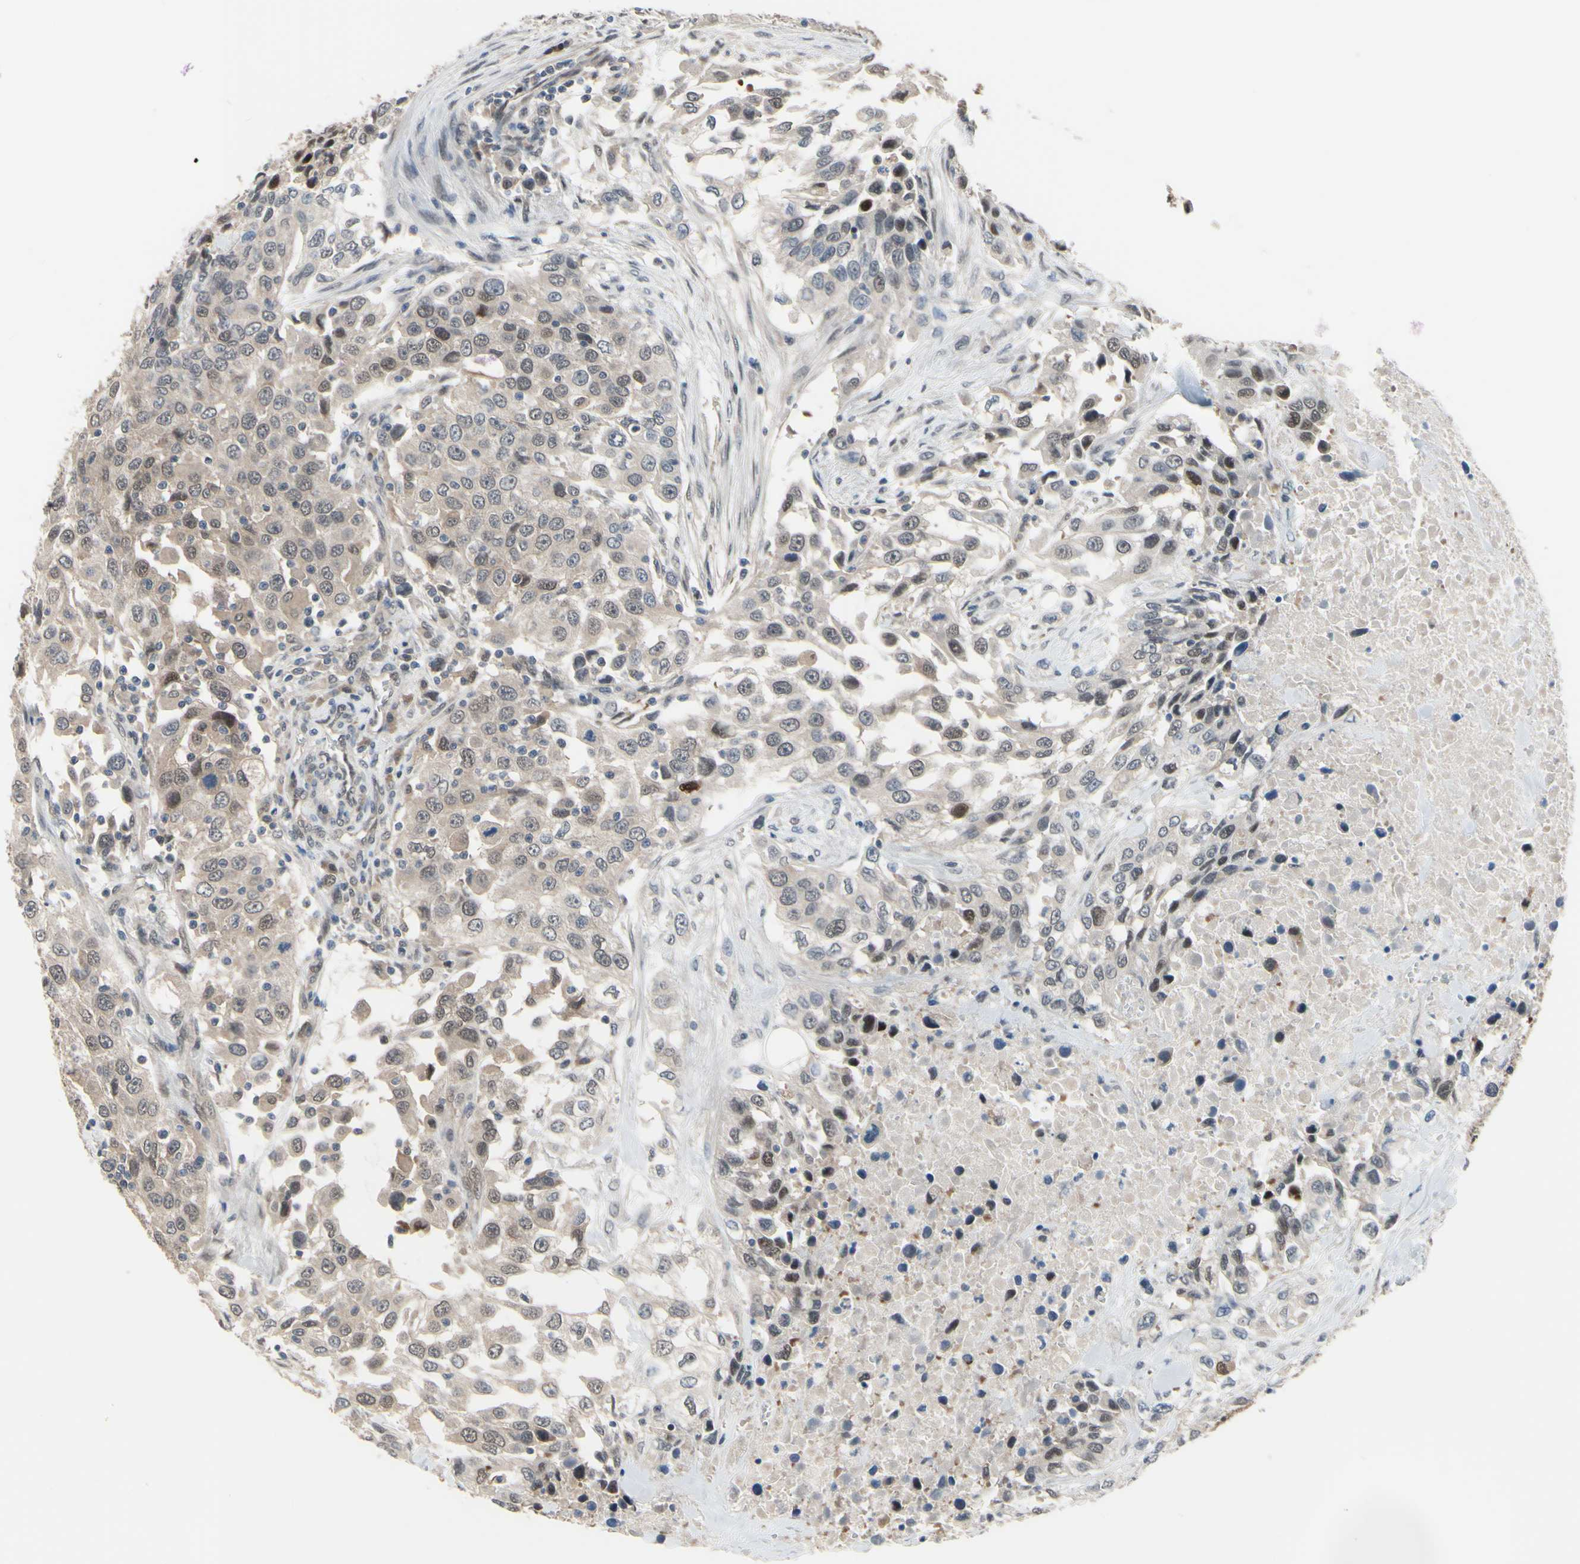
{"staining": {"intensity": "weak", "quantity": ">75%", "location": "cytoplasmic/membranous,nuclear"}, "tissue": "urothelial cancer", "cell_type": "Tumor cells", "image_type": "cancer", "snomed": [{"axis": "morphology", "description": "Urothelial carcinoma, High grade"}, {"axis": "topography", "description": "Urinary bladder"}], "caption": "Human high-grade urothelial carcinoma stained with a protein marker shows weak staining in tumor cells.", "gene": "HSPA4", "patient": {"sex": "female", "age": 80}}